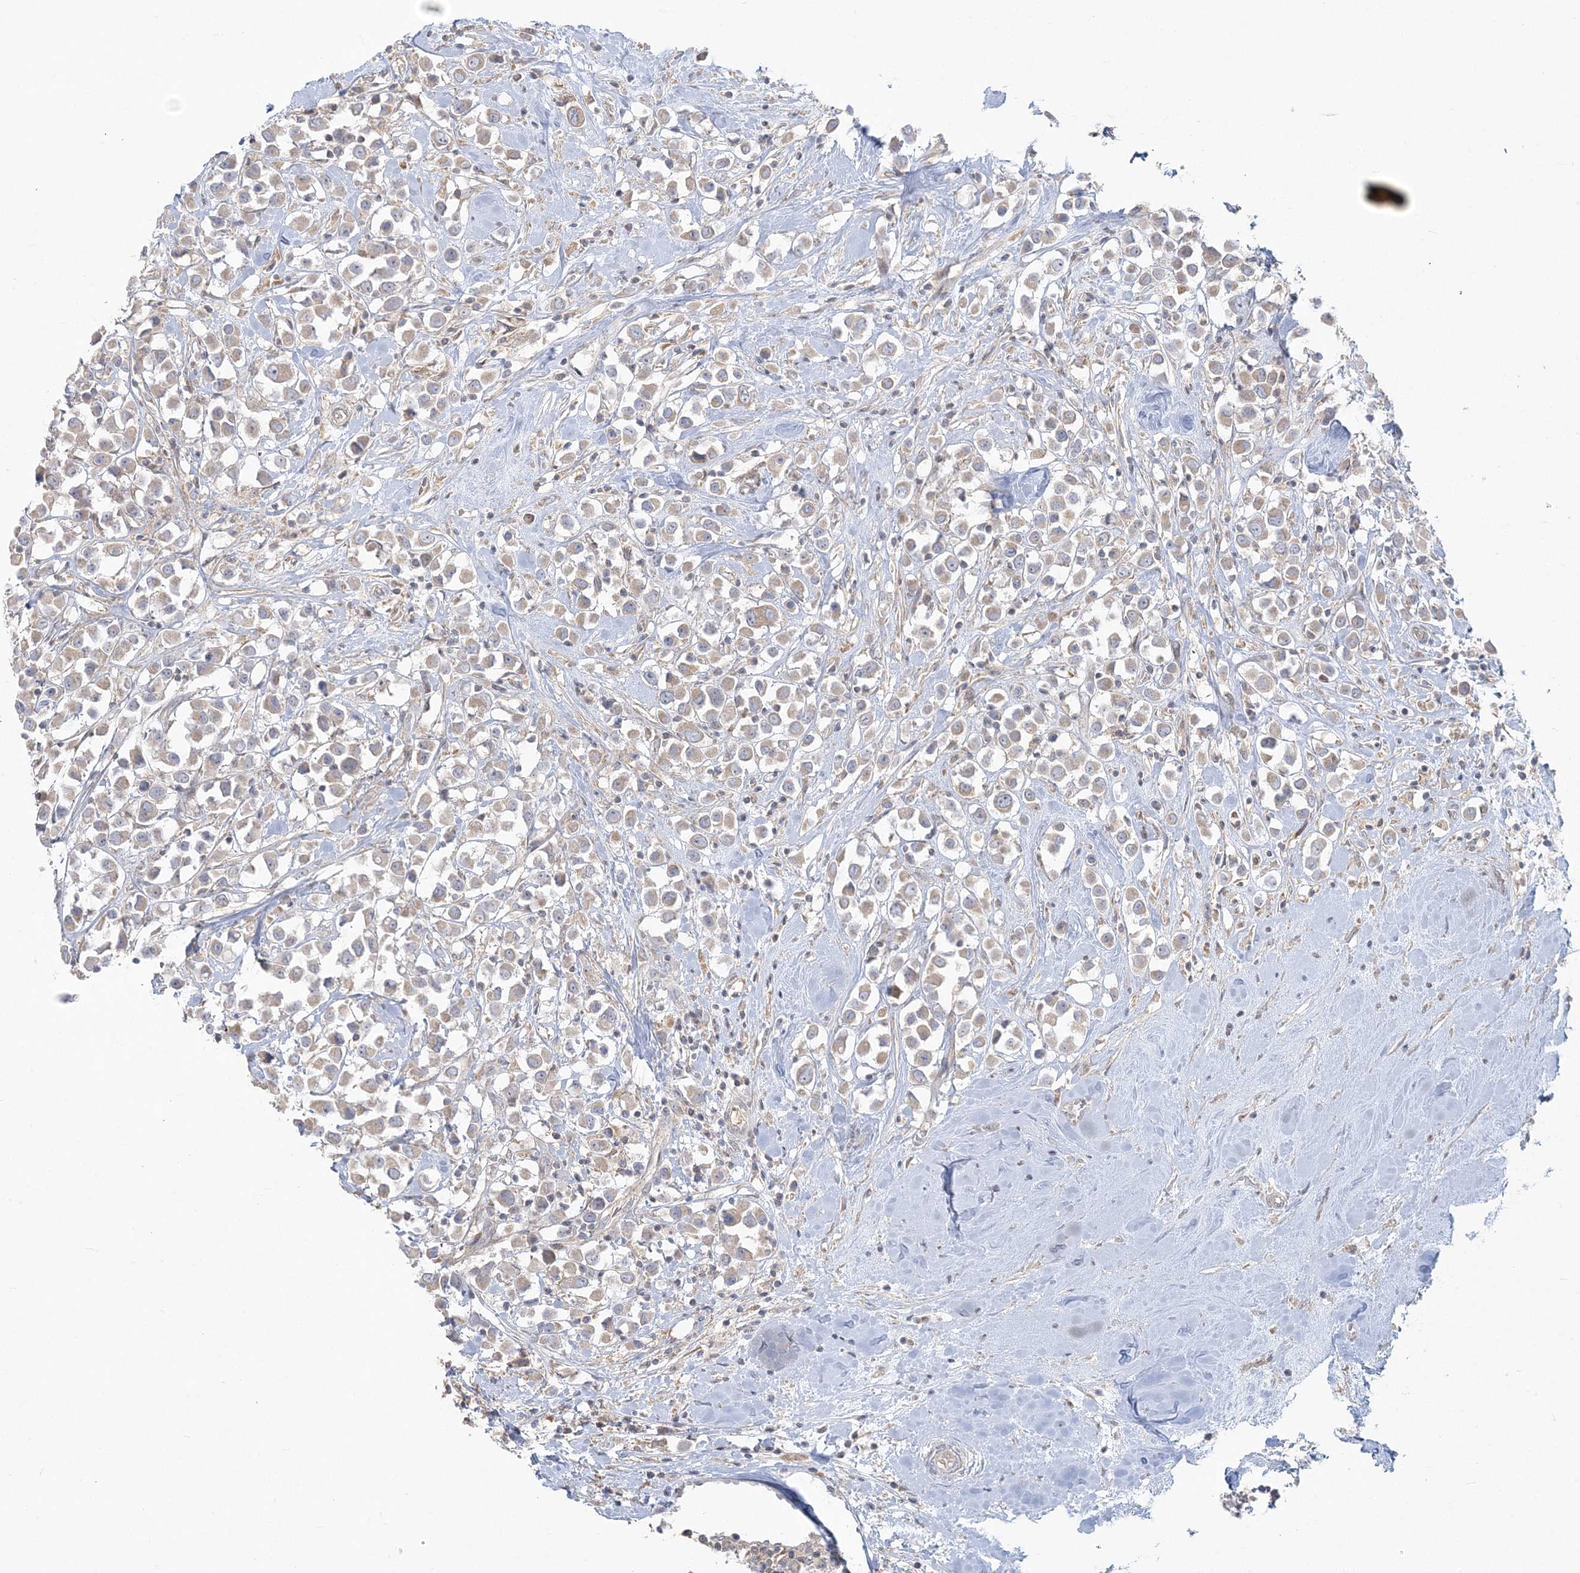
{"staining": {"intensity": "moderate", "quantity": ">75%", "location": "cytoplasmic/membranous"}, "tissue": "breast cancer", "cell_type": "Tumor cells", "image_type": "cancer", "snomed": [{"axis": "morphology", "description": "Duct carcinoma"}, {"axis": "topography", "description": "Breast"}], "caption": "Breast cancer (infiltrating ductal carcinoma) tissue demonstrates moderate cytoplasmic/membranous expression in approximately >75% of tumor cells, visualized by immunohistochemistry. The protein of interest is shown in brown color, while the nuclei are stained blue.", "gene": "ZC3H6", "patient": {"sex": "female", "age": 61}}